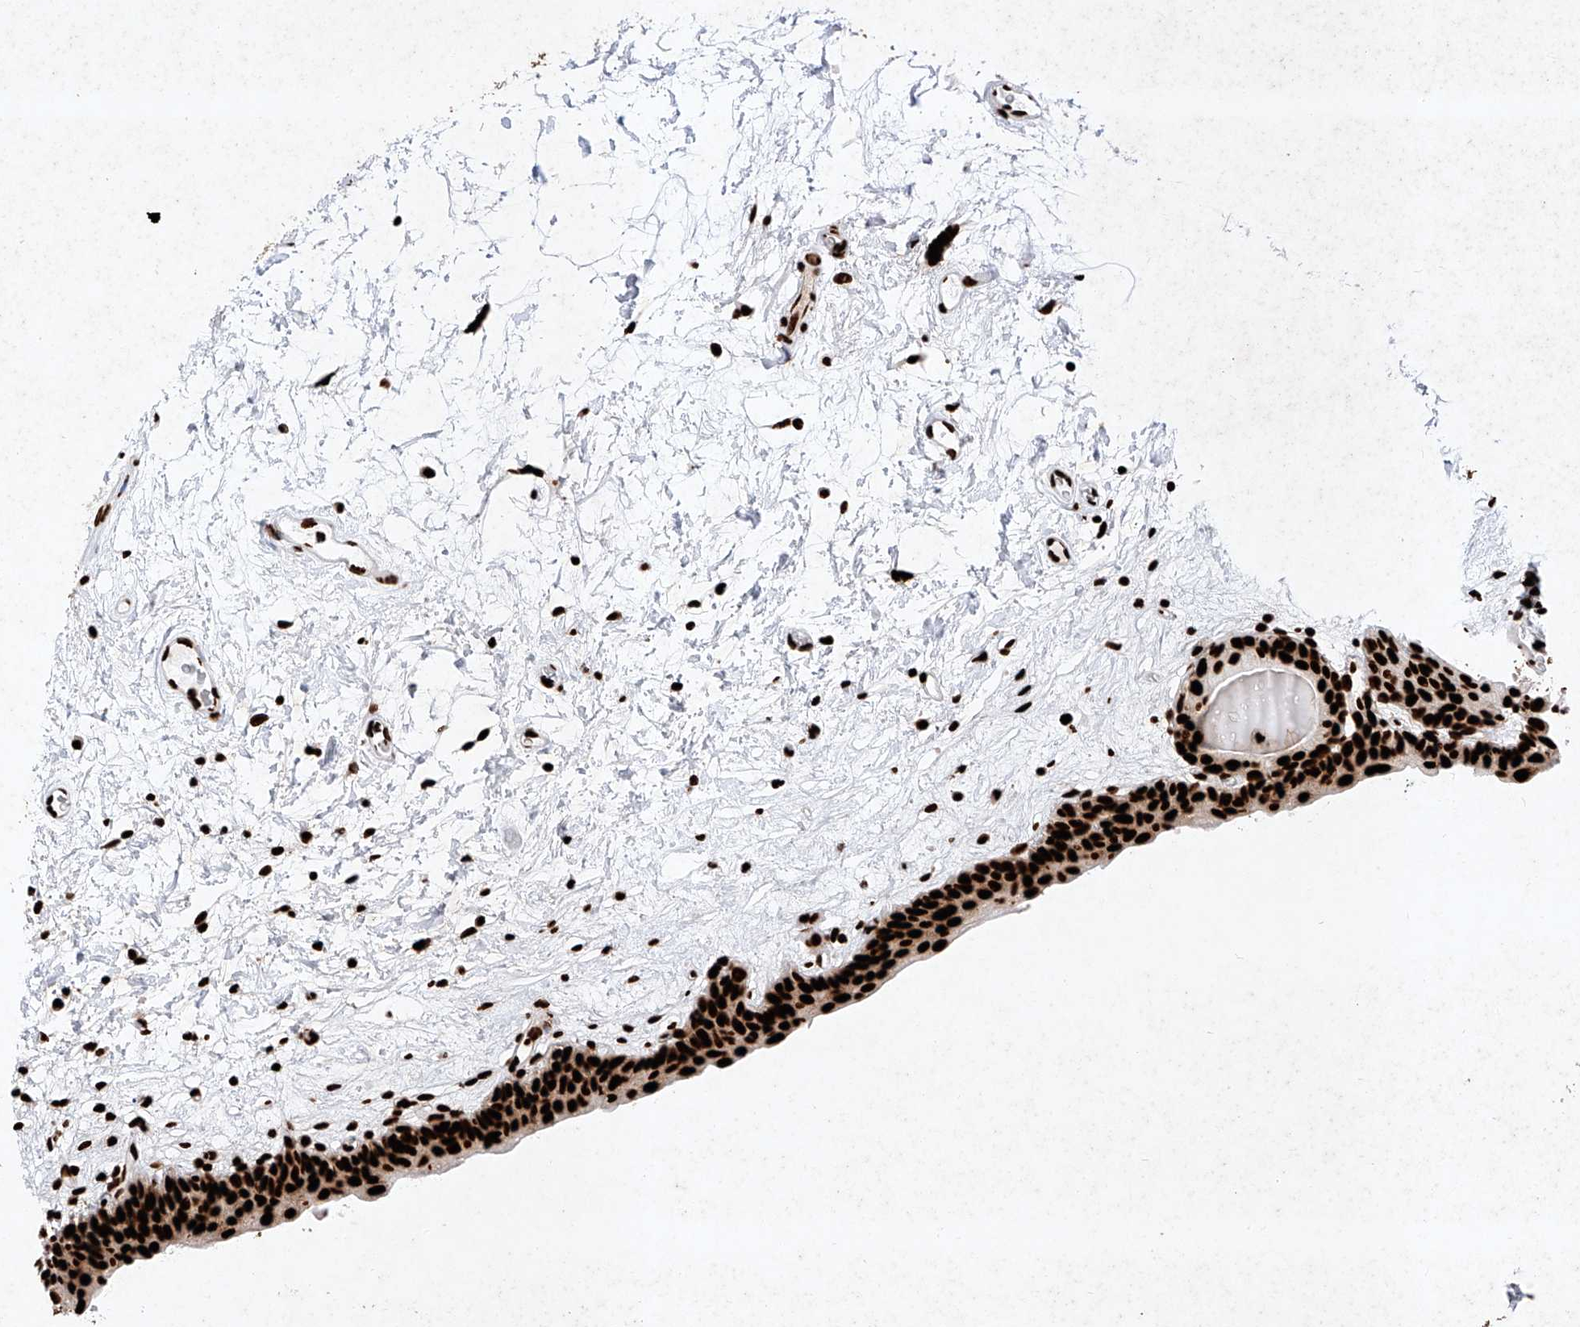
{"staining": {"intensity": "strong", "quantity": ">75%", "location": "nuclear"}, "tissue": "urinary bladder", "cell_type": "Urothelial cells", "image_type": "normal", "snomed": [{"axis": "morphology", "description": "Normal tissue, NOS"}, {"axis": "topography", "description": "Urinary bladder"}], "caption": "Human urinary bladder stained for a protein (brown) demonstrates strong nuclear positive expression in about >75% of urothelial cells.", "gene": "SRSF6", "patient": {"sex": "male", "age": 83}}